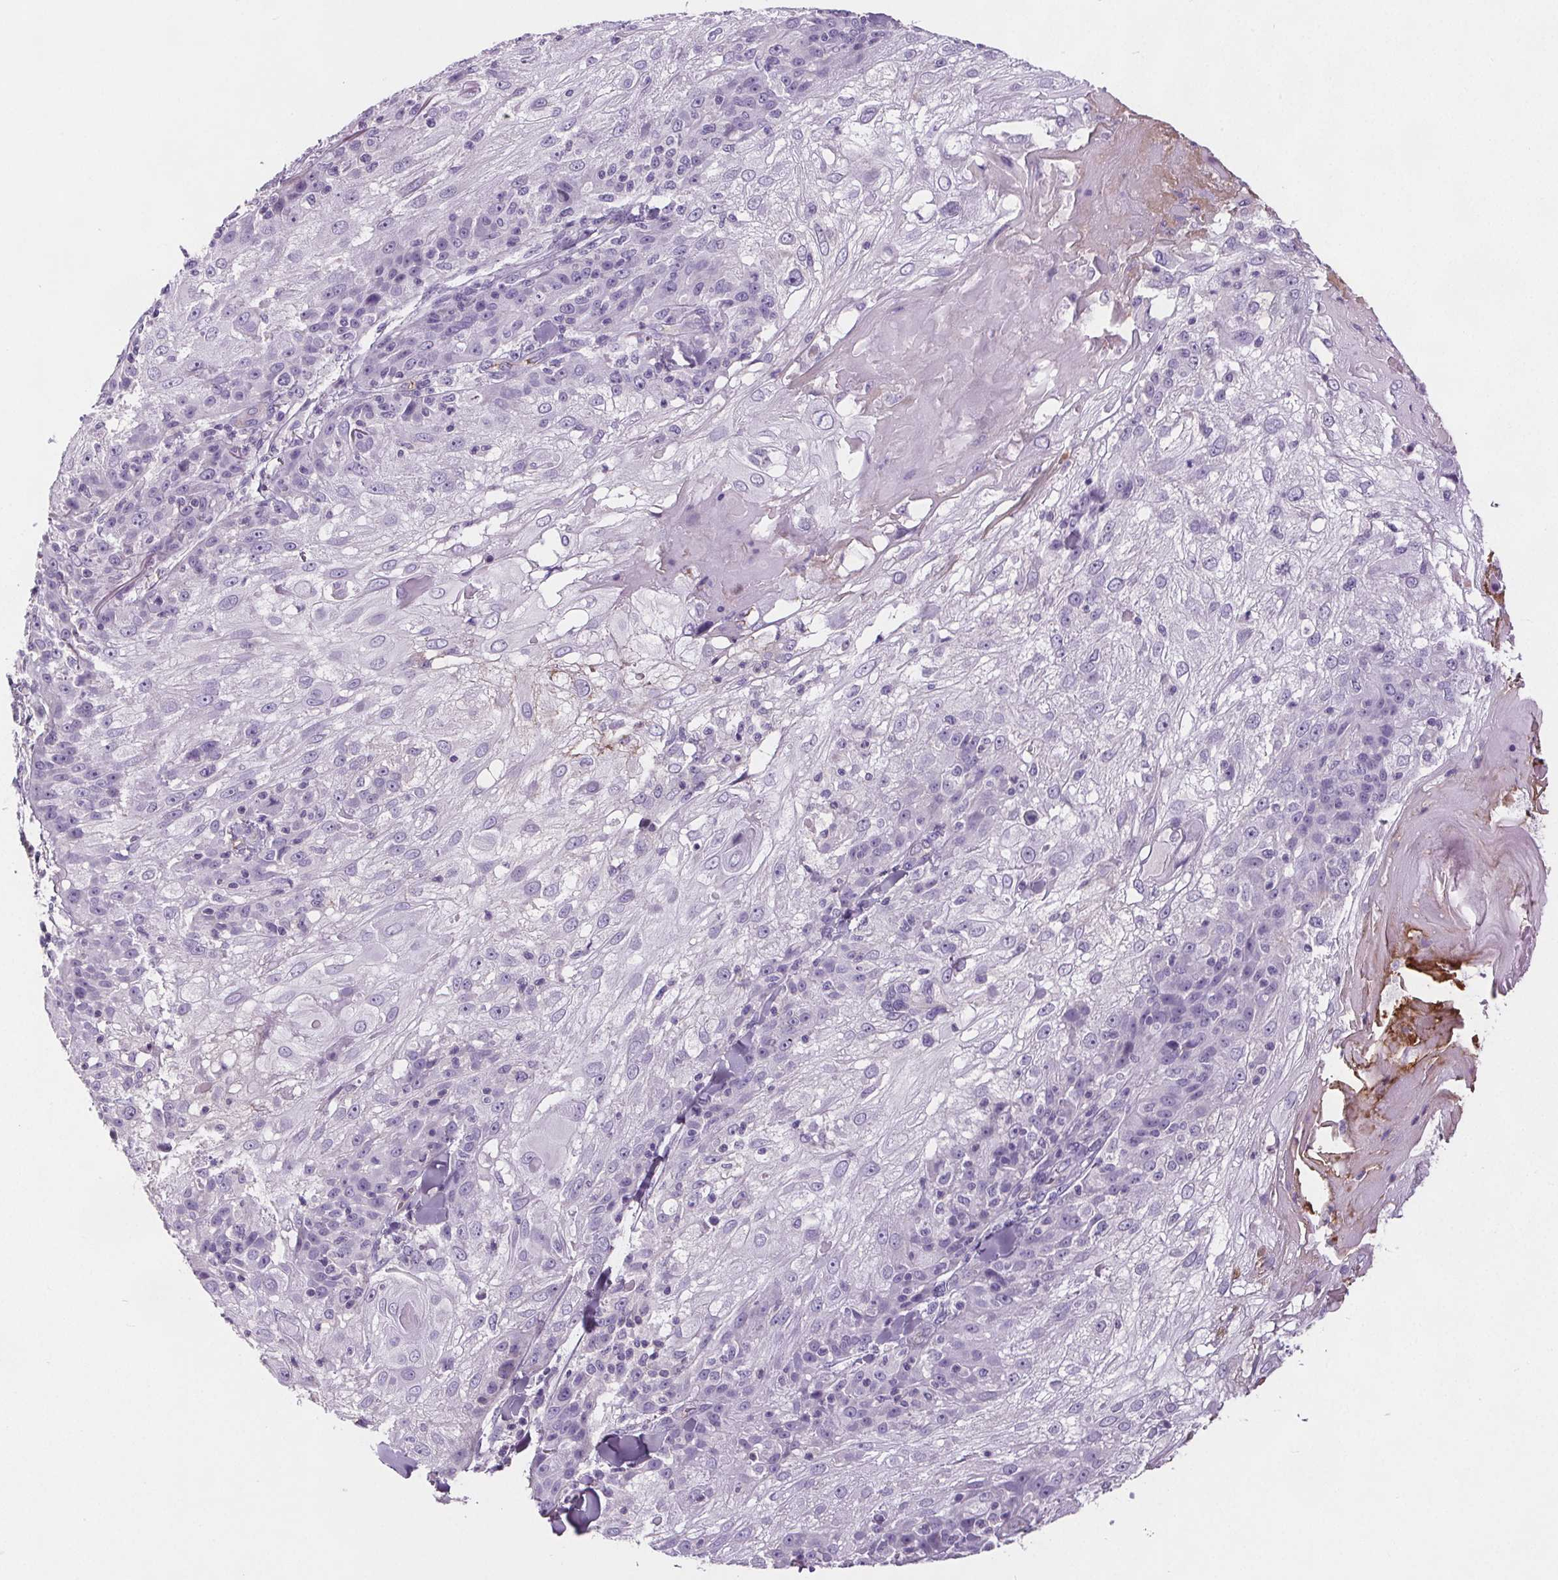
{"staining": {"intensity": "negative", "quantity": "none", "location": "none"}, "tissue": "skin cancer", "cell_type": "Tumor cells", "image_type": "cancer", "snomed": [{"axis": "morphology", "description": "Normal tissue, NOS"}, {"axis": "morphology", "description": "Squamous cell carcinoma, NOS"}, {"axis": "topography", "description": "Skin"}], "caption": "DAB immunohistochemical staining of human skin cancer shows no significant positivity in tumor cells.", "gene": "CD5L", "patient": {"sex": "female", "age": 83}}